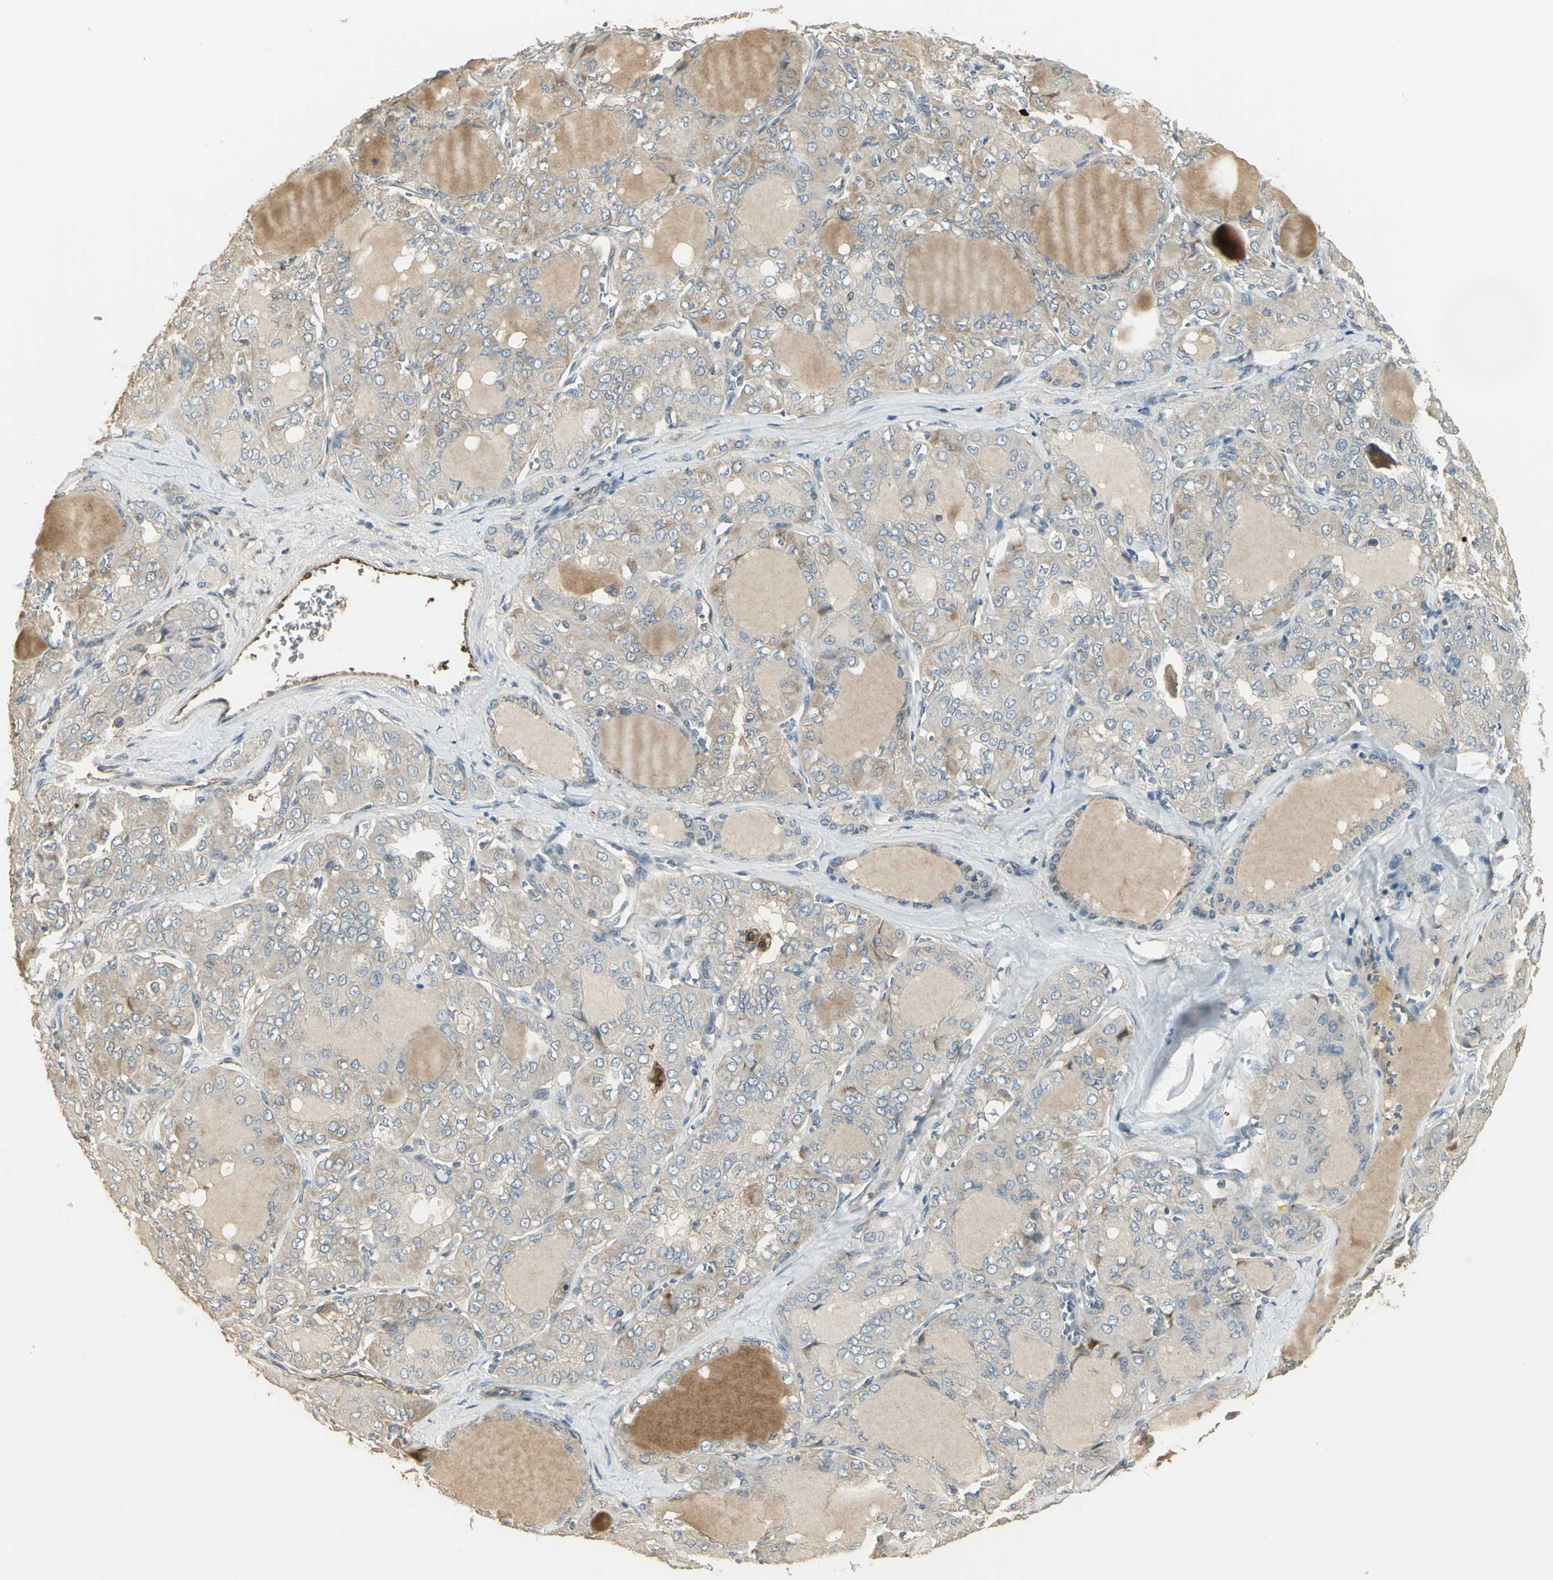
{"staining": {"intensity": "weak", "quantity": ">75%", "location": "cytoplasmic/membranous"}, "tissue": "thyroid cancer", "cell_type": "Tumor cells", "image_type": "cancer", "snomed": [{"axis": "morphology", "description": "Papillary adenocarcinoma, NOS"}, {"axis": "topography", "description": "Thyroid gland"}], "caption": "Brown immunohistochemical staining in human thyroid cancer (papillary adenocarcinoma) demonstrates weak cytoplasmic/membranous staining in about >75% of tumor cells.", "gene": "PRXL2B", "patient": {"sex": "male", "age": 20}}